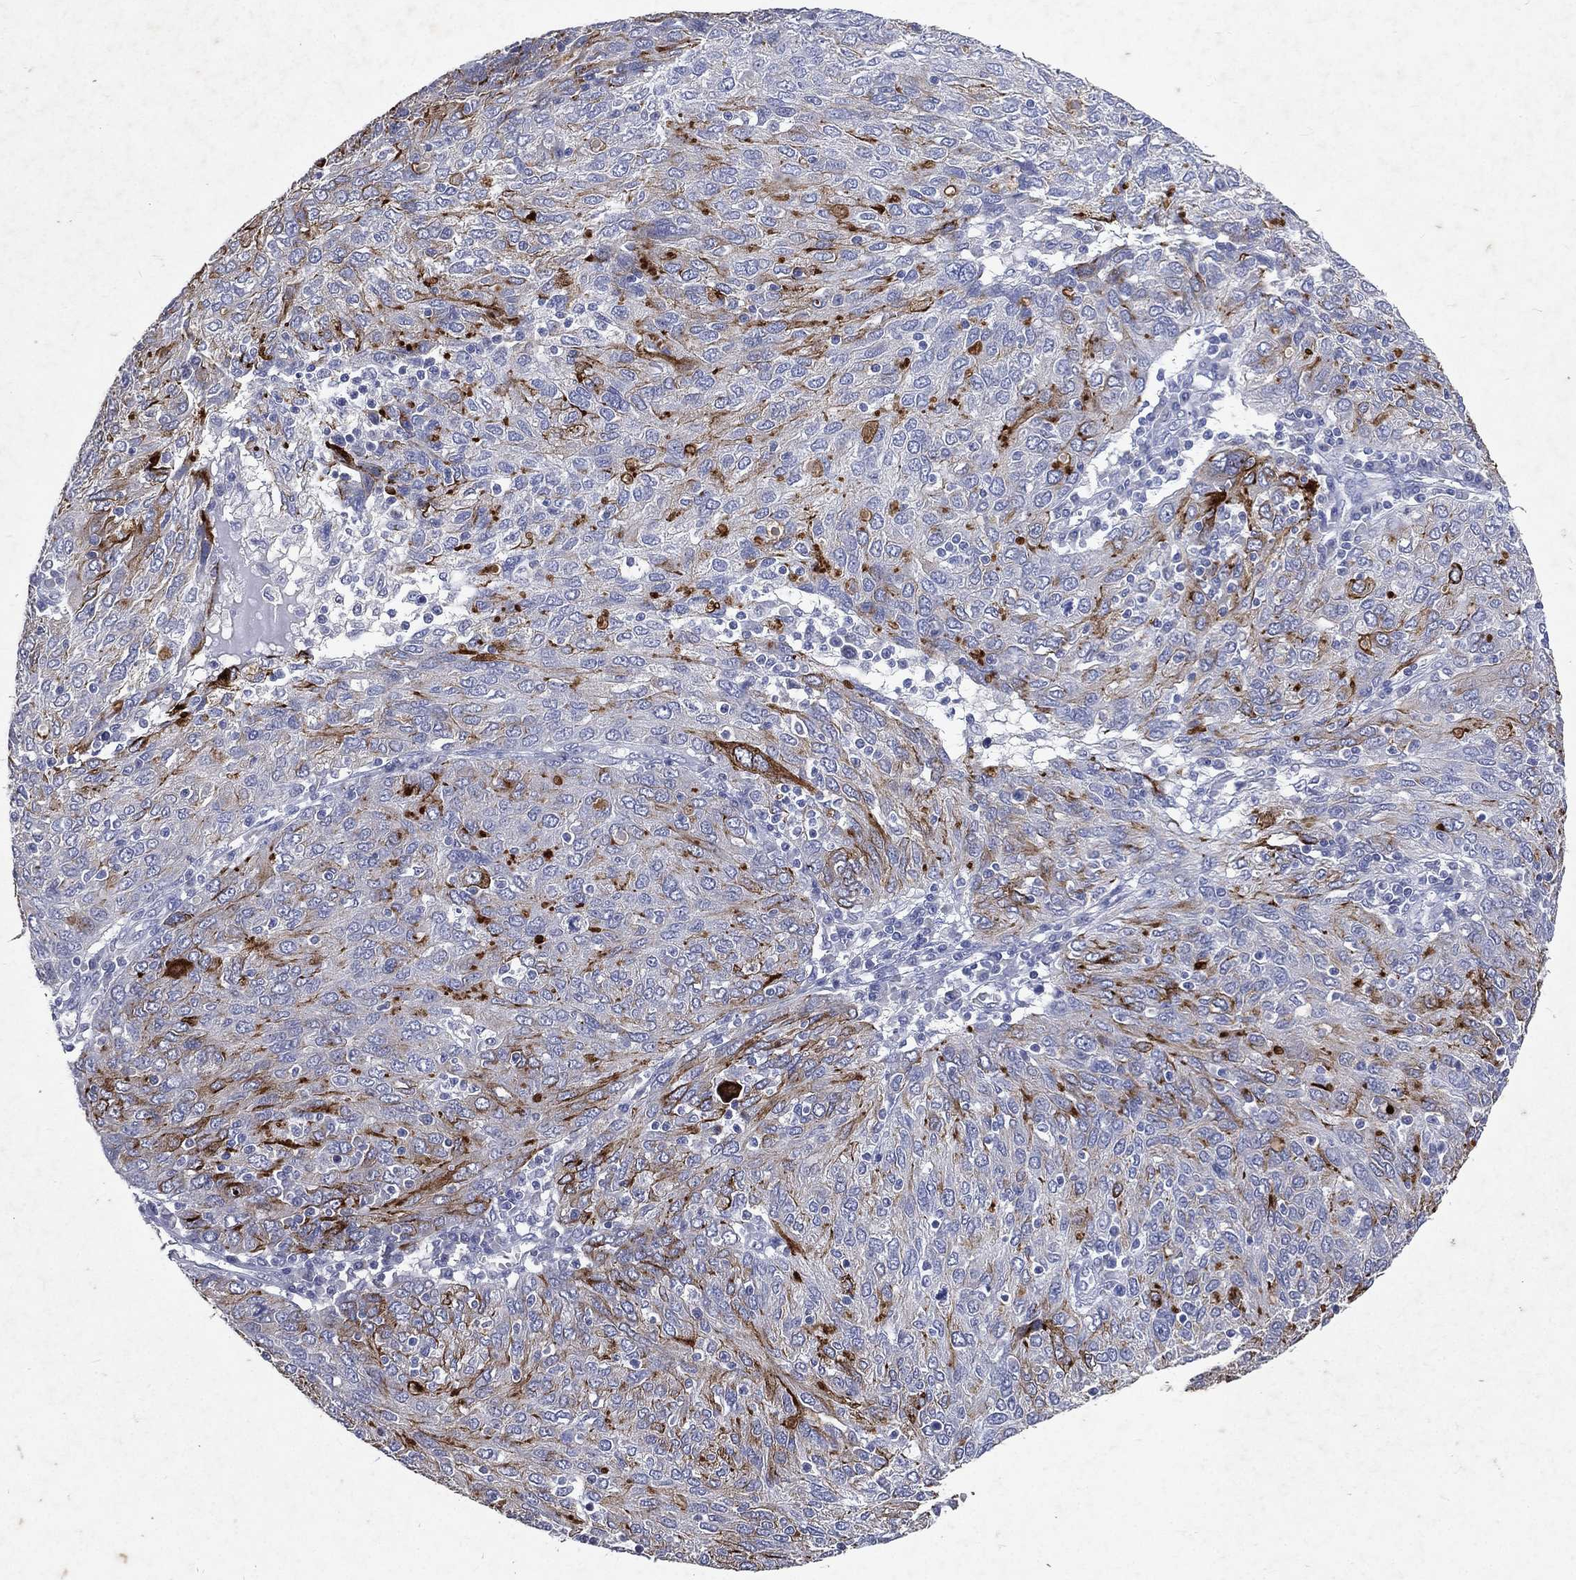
{"staining": {"intensity": "strong", "quantity": "25%-75%", "location": "cytoplasmic/membranous"}, "tissue": "ovarian cancer", "cell_type": "Tumor cells", "image_type": "cancer", "snomed": [{"axis": "morphology", "description": "Carcinoma, endometroid"}, {"axis": "topography", "description": "Ovary"}], "caption": "A high-resolution histopathology image shows IHC staining of ovarian endometroid carcinoma, which displays strong cytoplasmic/membranous positivity in about 25%-75% of tumor cells. (brown staining indicates protein expression, while blue staining denotes nuclei).", "gene": "SLC34A2", "patient": {"sex": "female", "age": 50}}